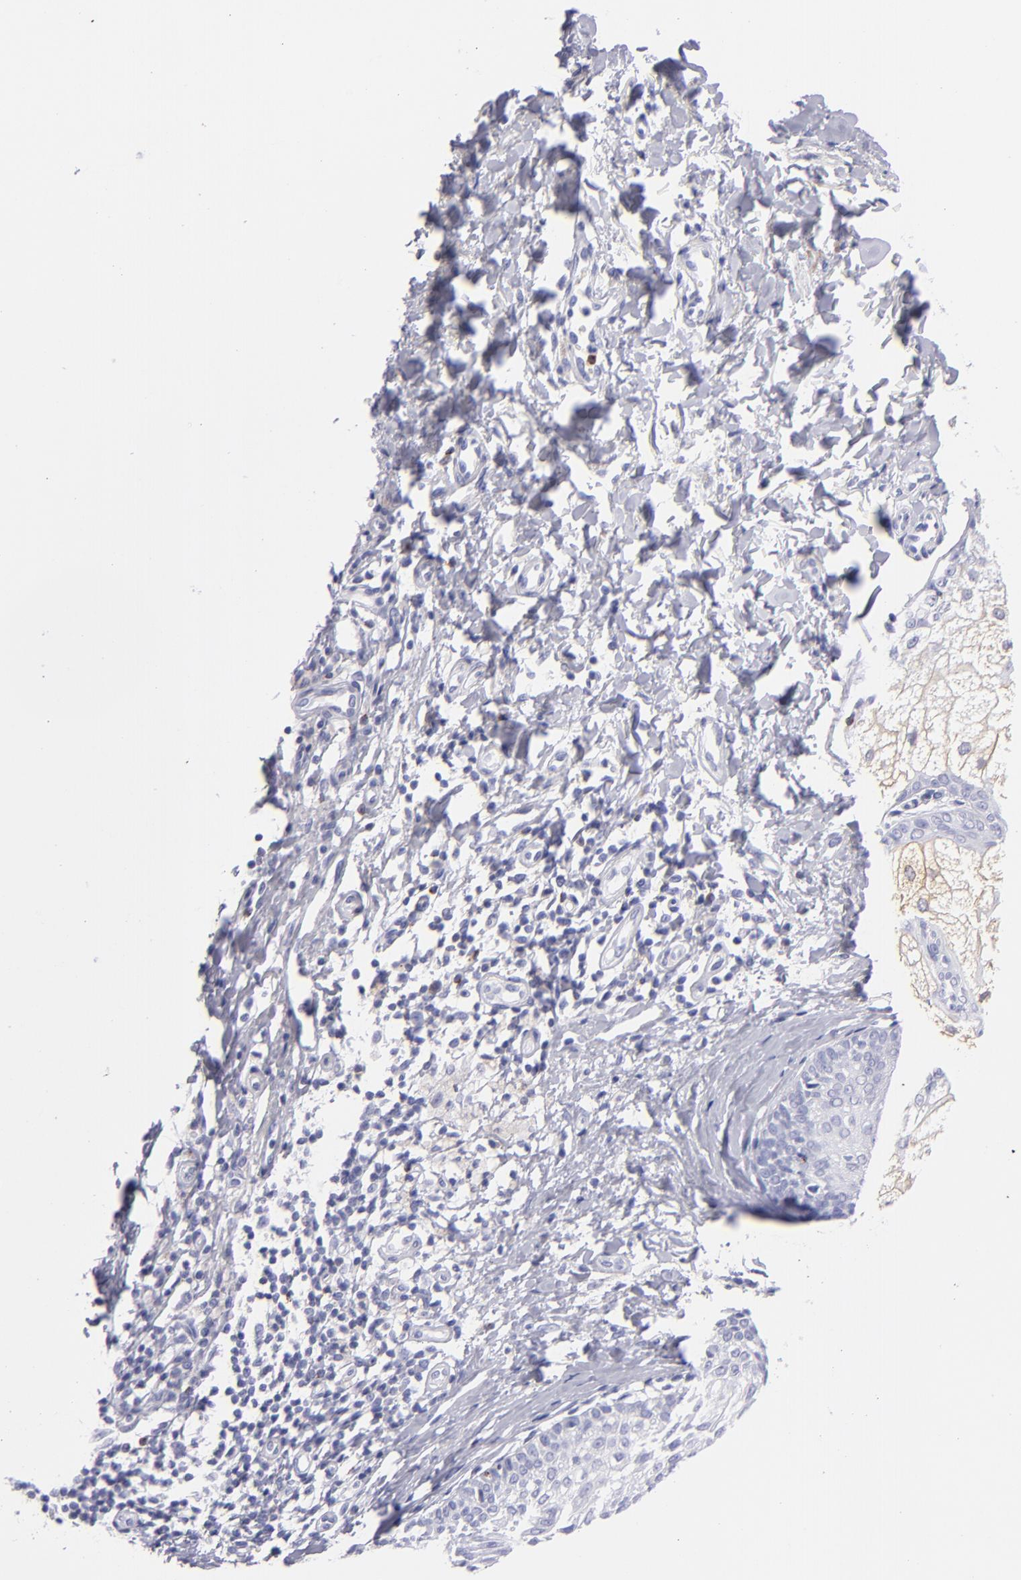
{"staining": {"intensity": "negative", "quantity": "none", "location": "none"}, "tissue": "melanoma", "cell_type": "Tumor cells", "image_type": "cancer", "snomed": [{"axis": "morphology", "description": "Malignant melanoma, NOS"}, {"axis": "topography", "description": "Skin"}], "caption": "The immunohistochemistry photomicrograph has no significant expression in tumor cells of malignant melanoma tissue. (DAB (3,3'-diaminobenzidine) immunohistochemistry (IHC) with hematoxylin counter stain).", "gene": "PRF1", "patient": {"sex": "male", "age": 23}}